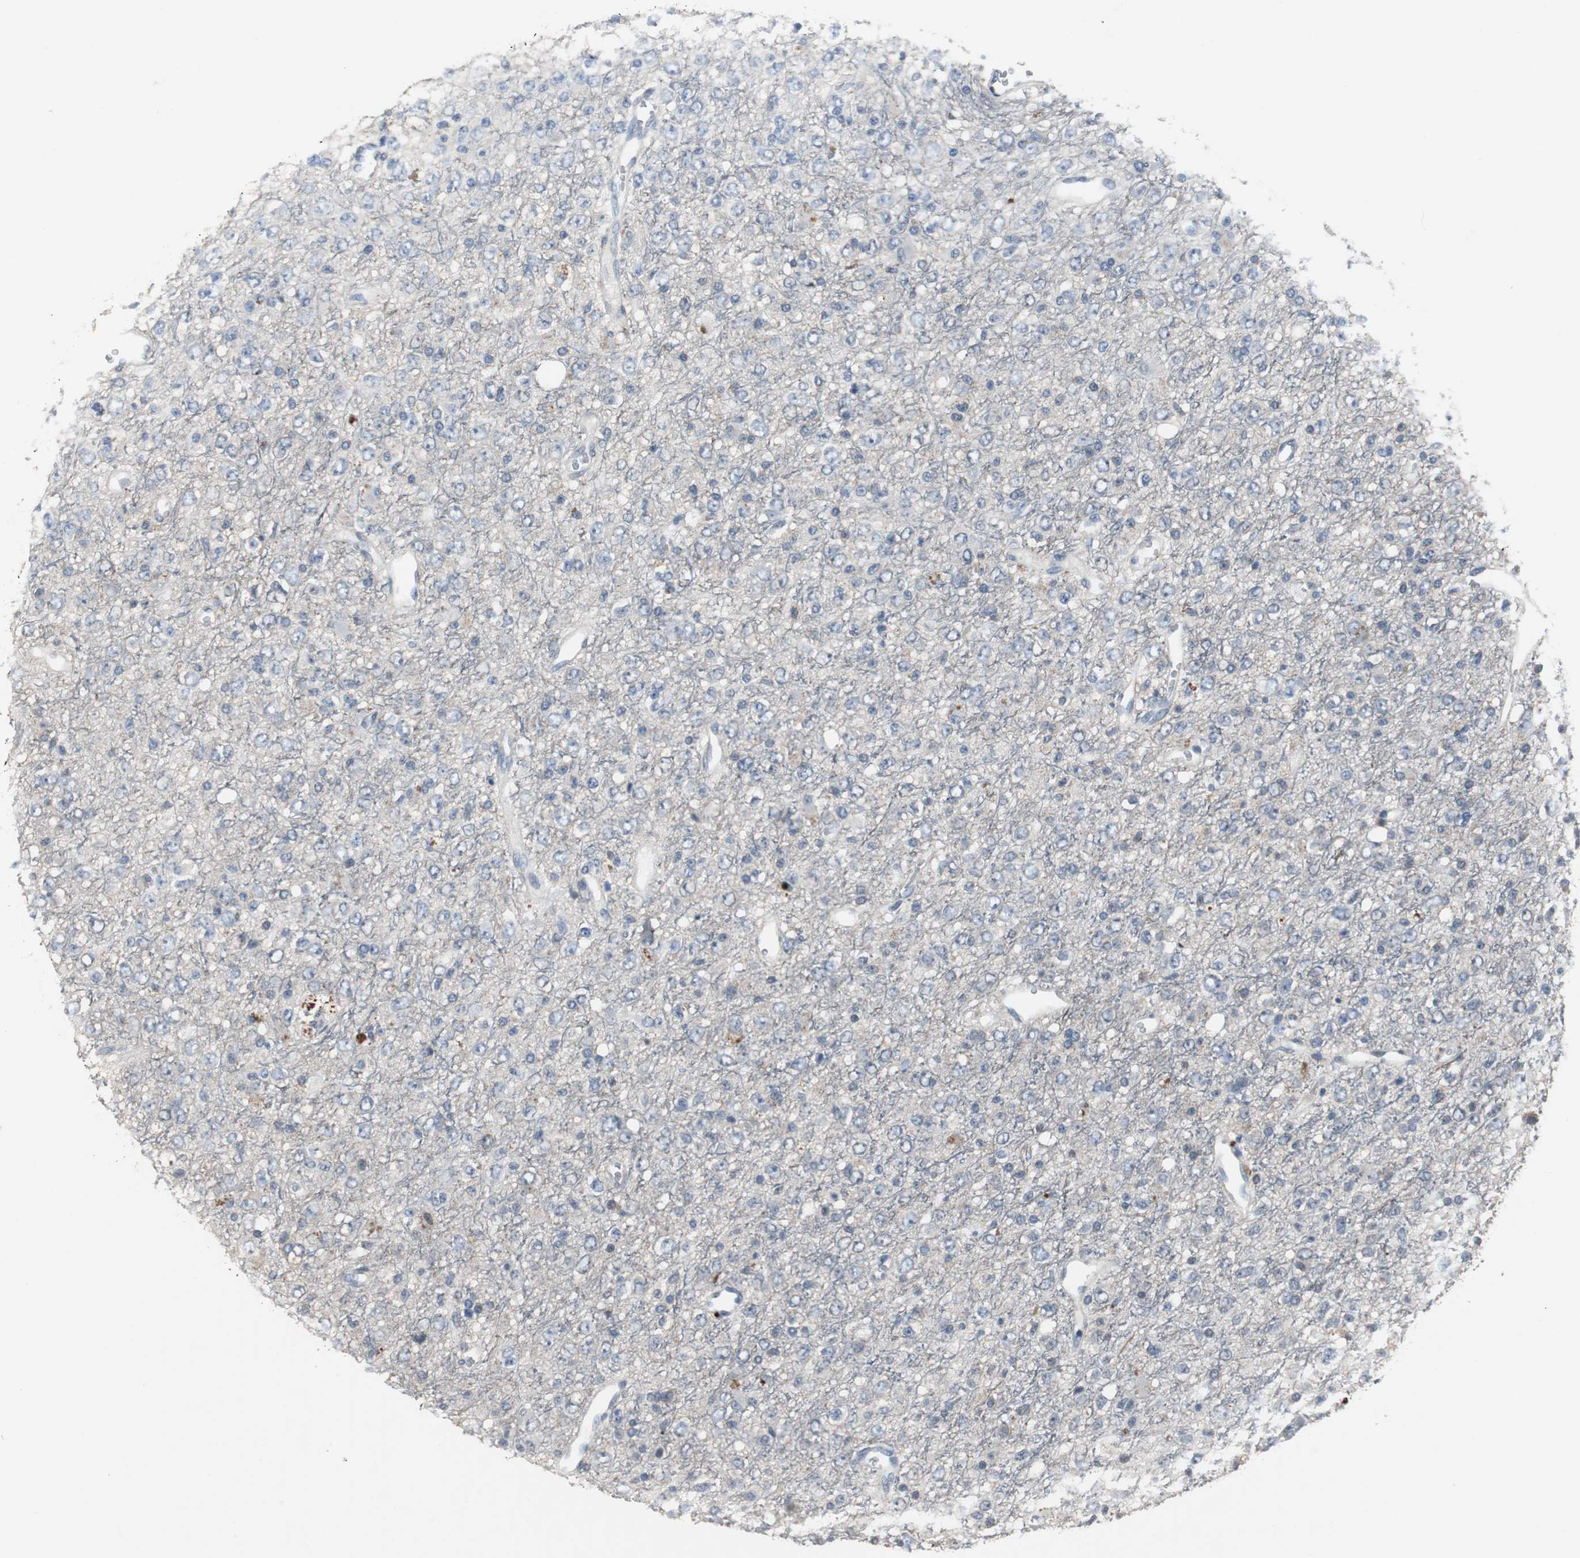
{"staining": {"intensity": "weak", "quantity": "<25%", "location": "cytoplasmic/membranous"}, "tissue": "glioma", "cell_type": "Tumor cells", "image_type": "cancer", "snomed": [{"axis": "morphology", "description": "Glioma, malignant, High grade"}, {"axis": "topography", "description": "pancreas cauda"}], "caption": "This is an IHC image of high-grade glioma (malignant). There is no positivity in tumor cells.", "gene": "PCYT1B", "patient": {"sex": "male", "age": 60}}